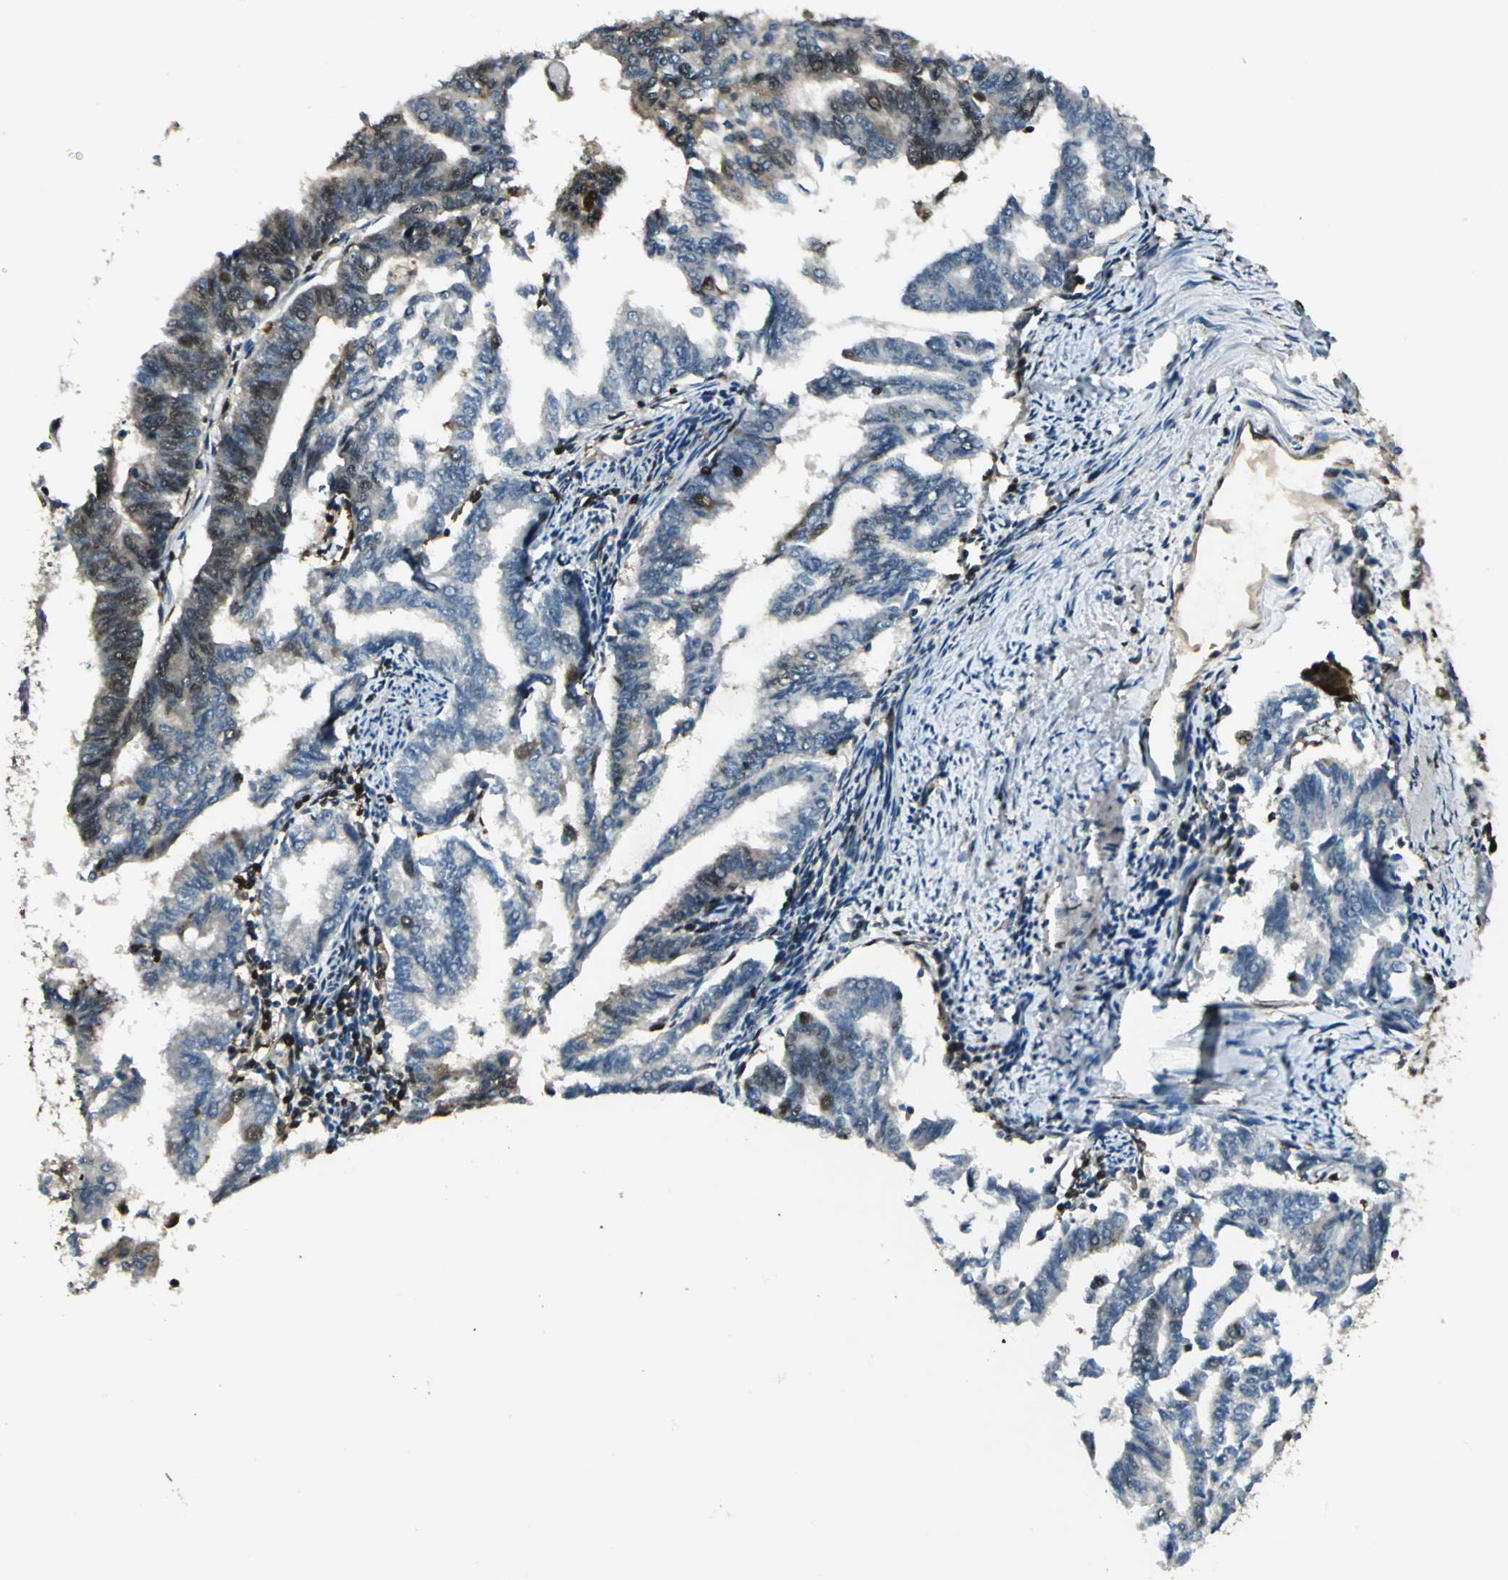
{"staining": {"intensity": "weak", "quantity": "25%-75%", "location": "cytoplasmic/membranous,nuclear"}, "tissue": "endometrial cancer", "cell_type": "Tumor cells", "image_type": "cancer", "snomed": [{"axis": "morphology", "description": "Adenocarcinoma, NOS"}, {"axis": "topography", "description": "Endometrium"}], "caption": "This is a photomicrograph of IHC staining of endometrial cancer, which shows weak expression in the cytoplasmic/membranous and nuclear of tumor cells.", "gene": "PPP1R13L", "patient": {"sex": "female", "age": 79}}